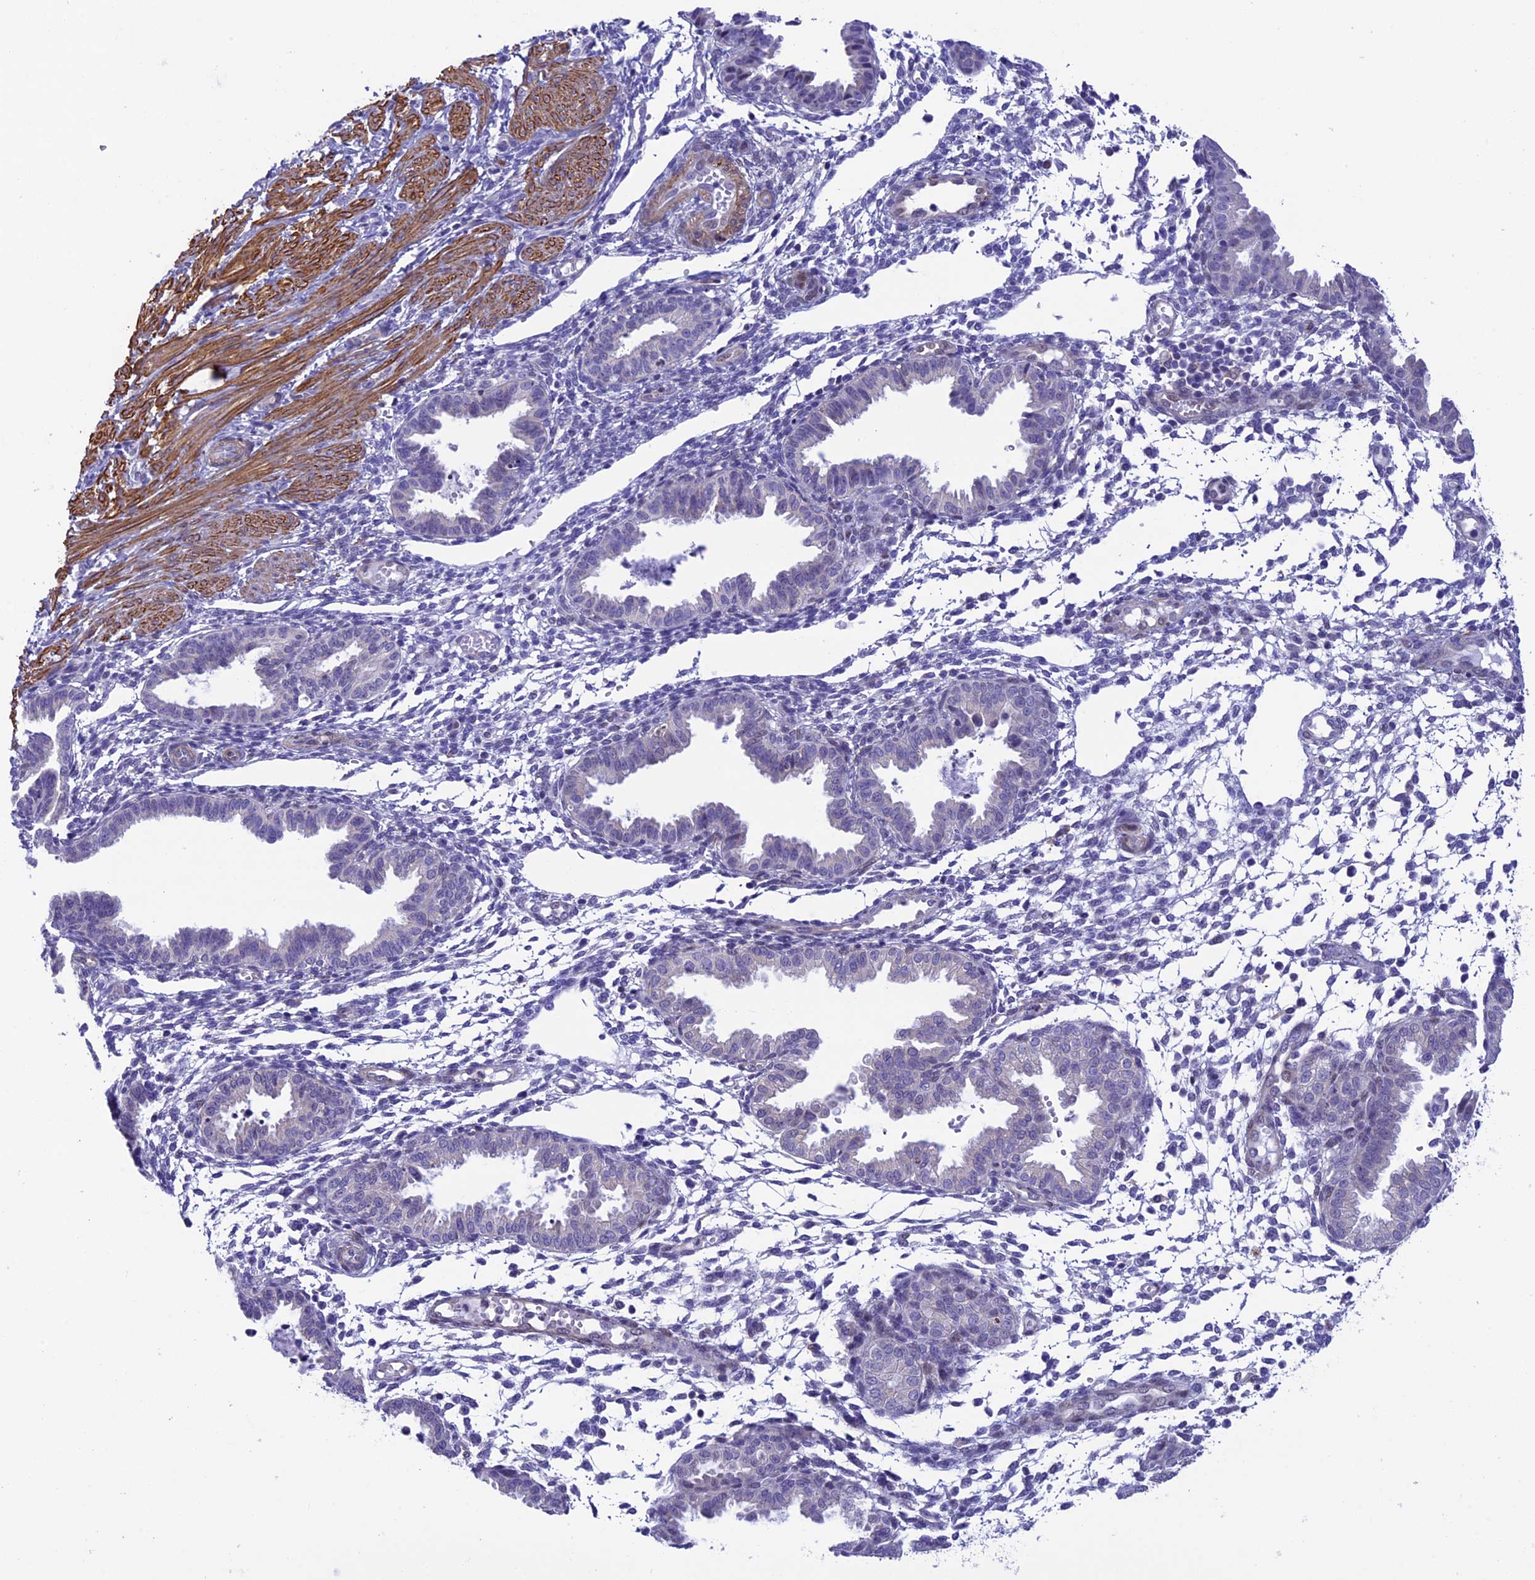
{"staining": {"intensity": "negative", "quantity": "none", "location": "none"}, "tissue": "endometrium", "cell_type": "Cells in endometrial stroma", "image_type": "normal", "snomed": [{"axis": "morphology", "description": "Normal tissue, NOS"}, {"axis": "topography", "description": "Endometrium"}], "caption": "Immunohistochemical staining of normal endometrium exhibits no significant staining in cells in endometrial stroma.", "gene": "IGSF6", "patient": {"sex": "female", "age": 33}}